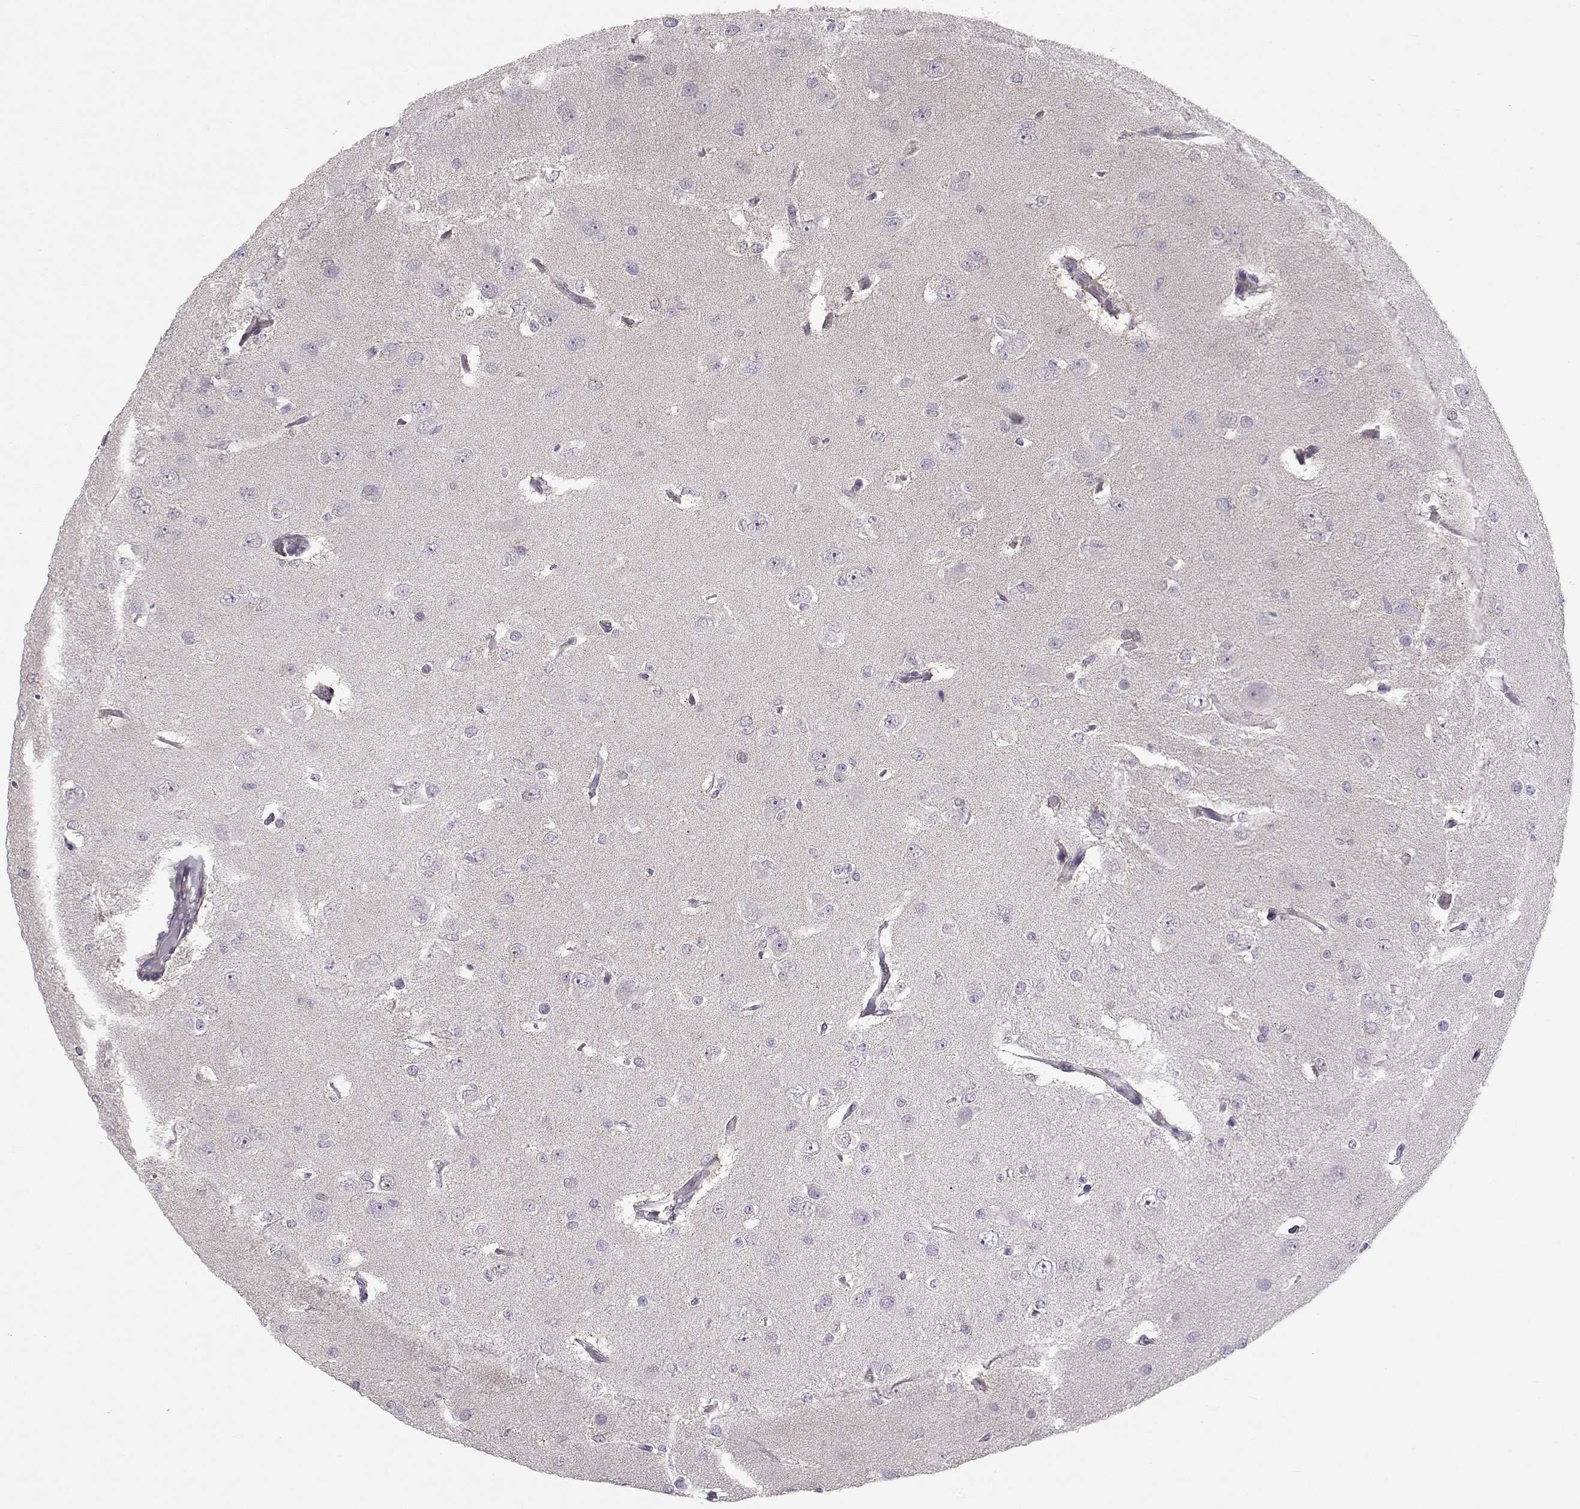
{"staining": {"intensity": "negative", "quantity": "none", "location": "none"}, "tissue": "glioma", "cell_type": "Tumor cells", "image_type": "cancer", "snomed": [{"axis": "morphology", "description": "Glioma, malignant, Low grade"}, {"axis": "topography", "description": "Brain"}], "caption": "Tumor cells are negative for brown protein staining in glioma.", "gene": "NPVF", "patient": {"sex": "male", "age": 27}}